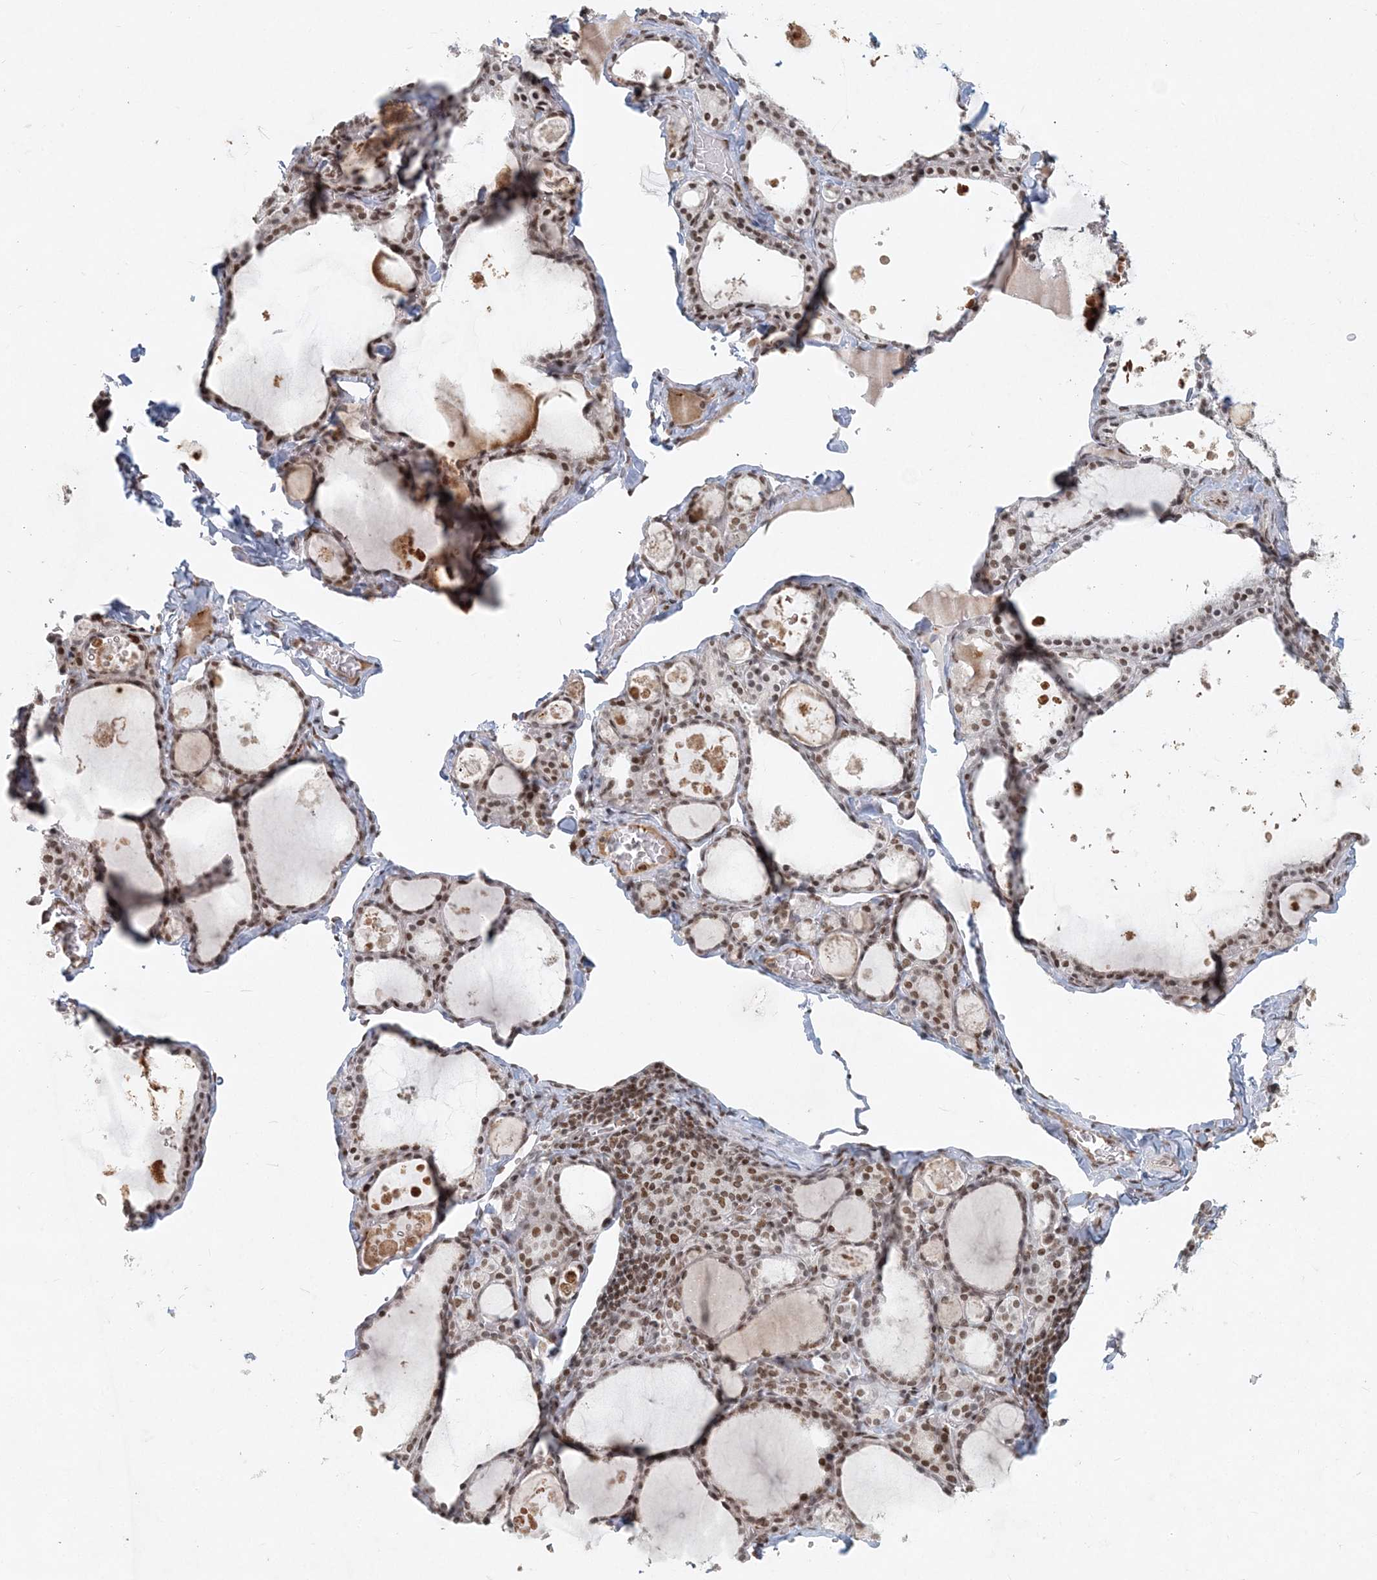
{"staining": {"intensity": "moderate", "quantity": ">75%", "location": "nuclear"}, "tissue": "thyroid gland", "cell_type": "Glandular cells", "image_type": "normal", "snomed": [{"axis": "morphology", "description": "Normal tissue, NOS"}, {"axis": "topography", "description": "Thyroid gland"}], "caption": "Protein expression by IHC displays moderate nuclear staining in approximately >75% of glandular cells in benign thyroid gland. (DAB (3,3'-diaminobenzidine) IHC with brightfield microscopy, high magnification).", "gene": "BAZ1B", "patient": {"sex": "male", "age": 56}}